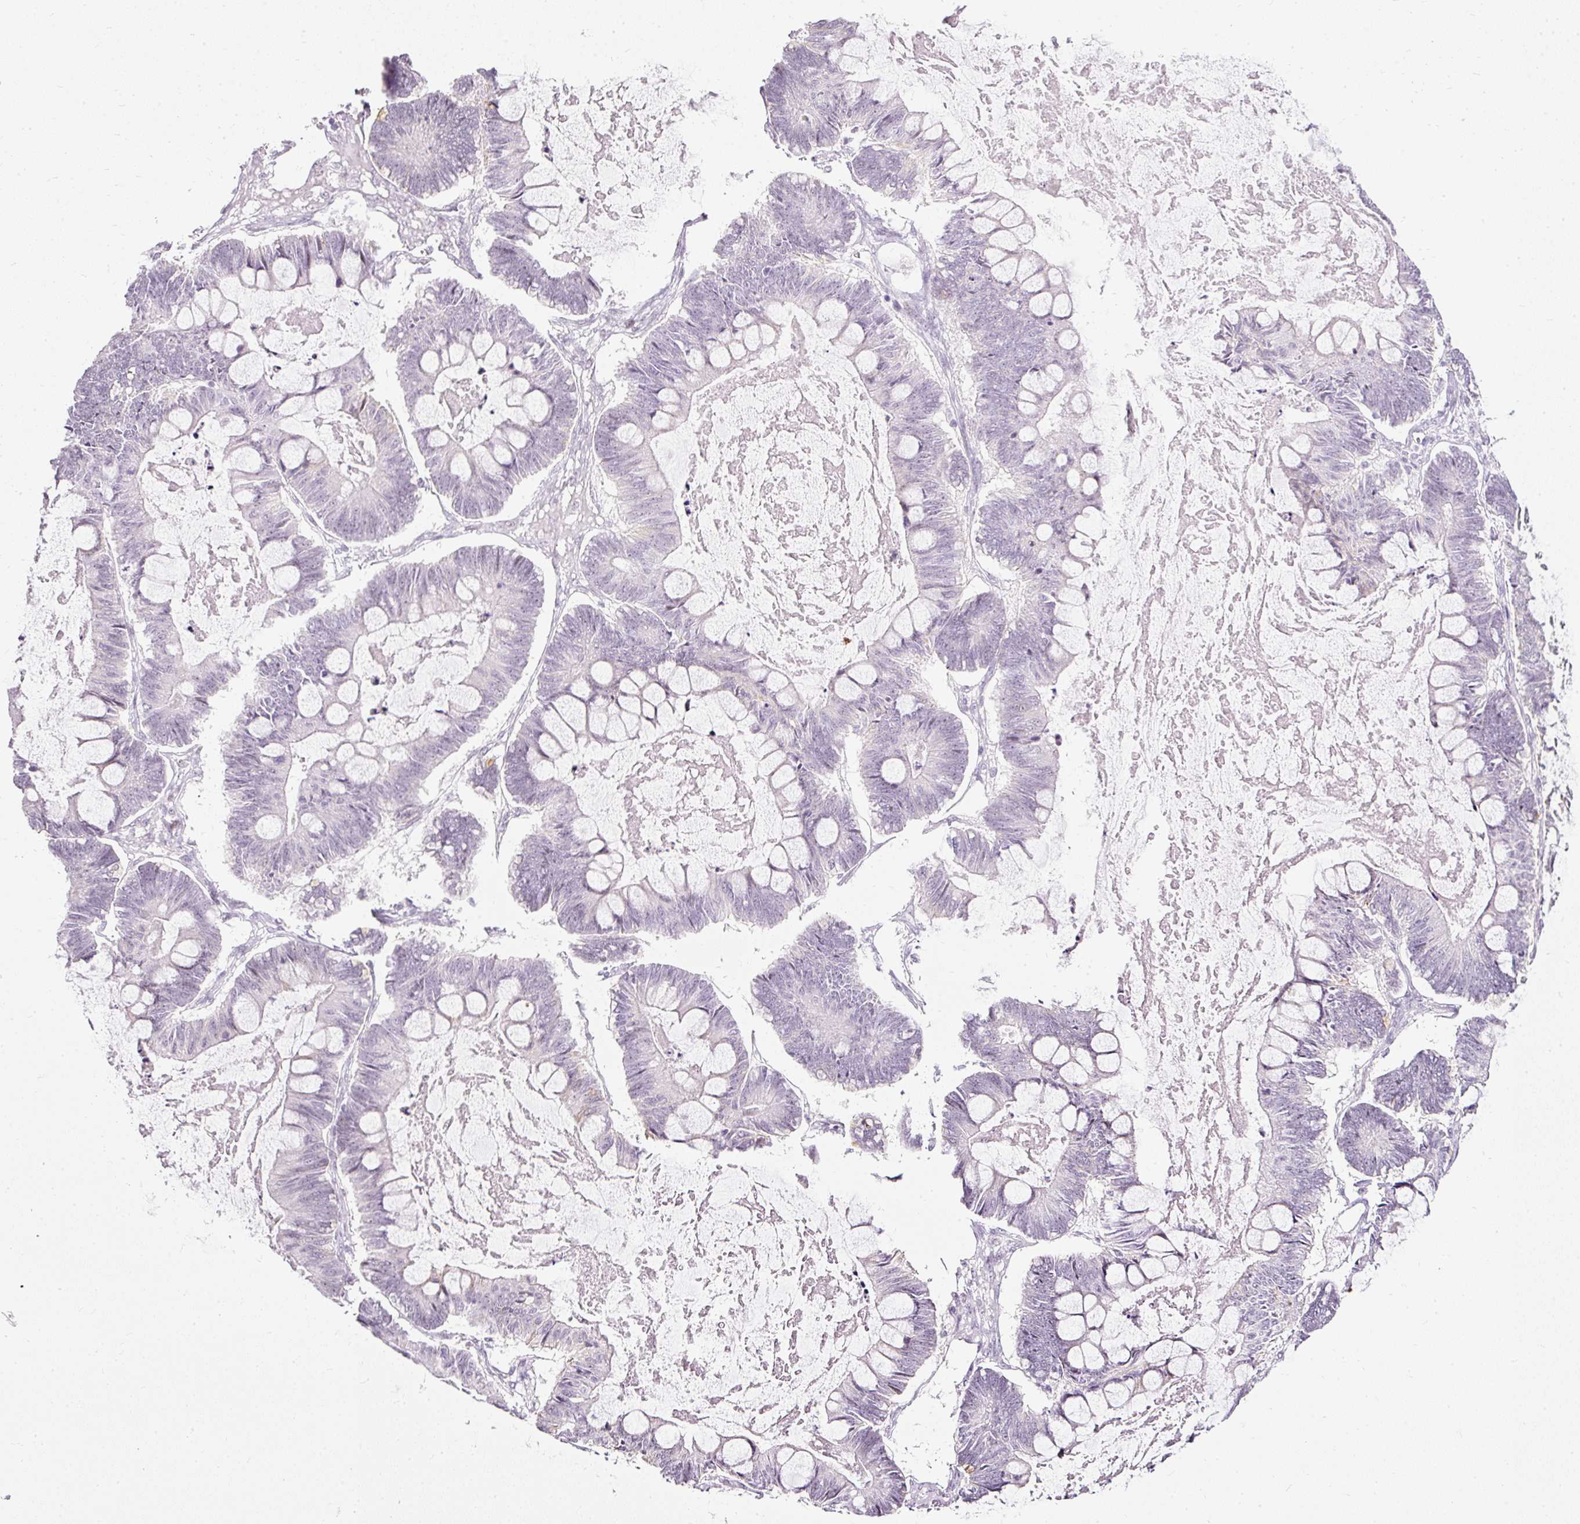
{"staining": {"intensity": "negative", "quantity": "none", "location": "none"}, "tissue": "ovarian cancer", "cell_type": "Tumor cells", "image_type": "cancer", "snomed": [{"axis": "morphology", "description": "Cystadenocarcinoma, mucinous, NOS"}, {"axis": "topography", "description": "Ovary"}], "caption": "A high-resolution image shows immunohistochemistry staining of ovarian cancer (mucinous cystadenocarcinoma), which shows no significant expression in tumor cells.", "gene": "PDE6B", "patient": {"sex": "female", "age": 61}}